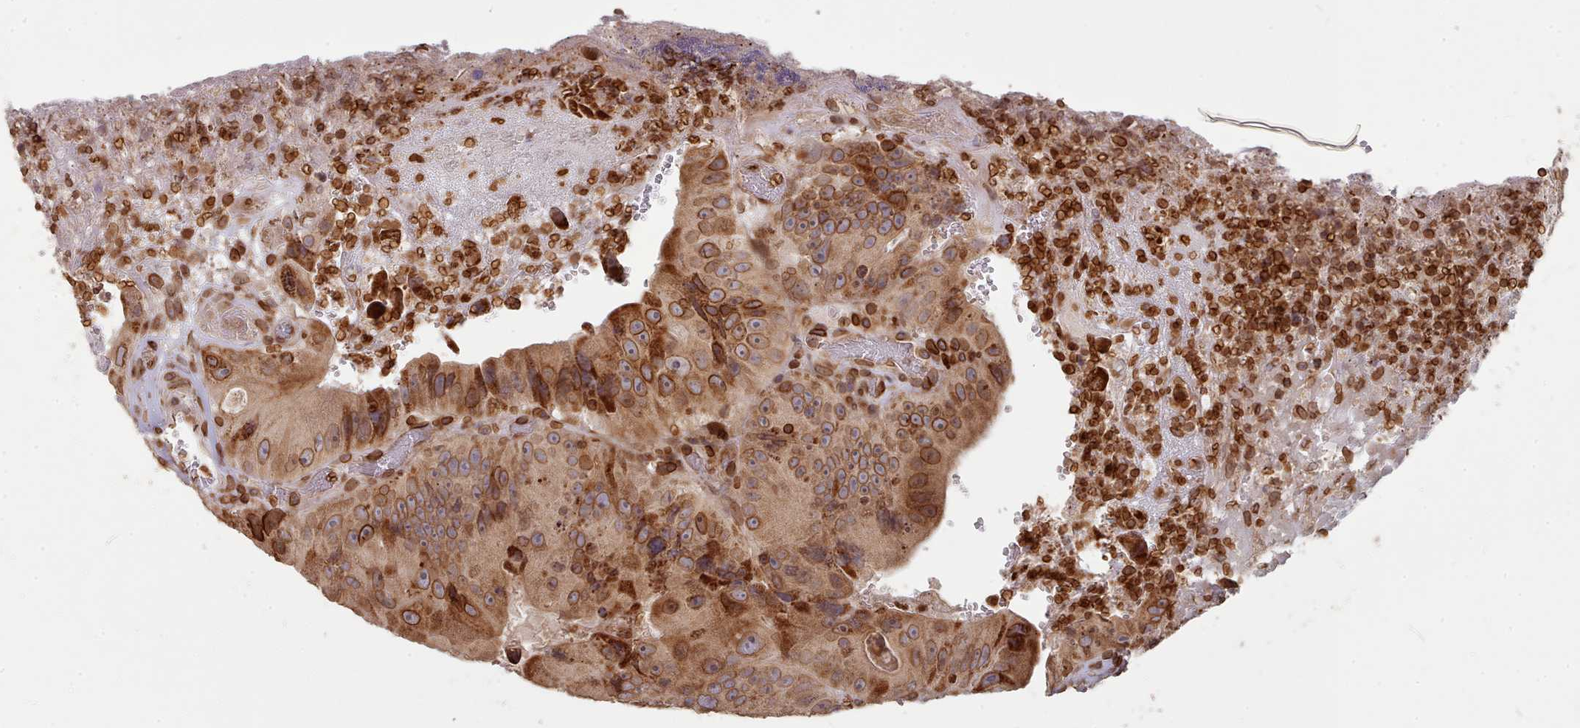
{"staining": {"intensity": "moderate", "quantity": ">75%", "location": "cytoplasmic/membranous,nuclear"}, "tissue": "colorectal cancer", "cell_type": "Tumor cells", "image_type": "cancer", "snomed": [{"axis": "morphology", "description": "Adenocarcinoma, NOS"}, {"axis": "topography", "description": "Colon"}], "caption": "Brown immunohistochemical staining in colorectal cancer shows moderate cytoplasmic/membranous and nuclear expression in approximately >75% of tumor cells. The staining was performed using DAB, with brown indicating positive protein expression. Nuclei are stained blue with hematoxylin.", "gene": "TOR1AIP1", "patient": {"sex": "female", "age": 86}}